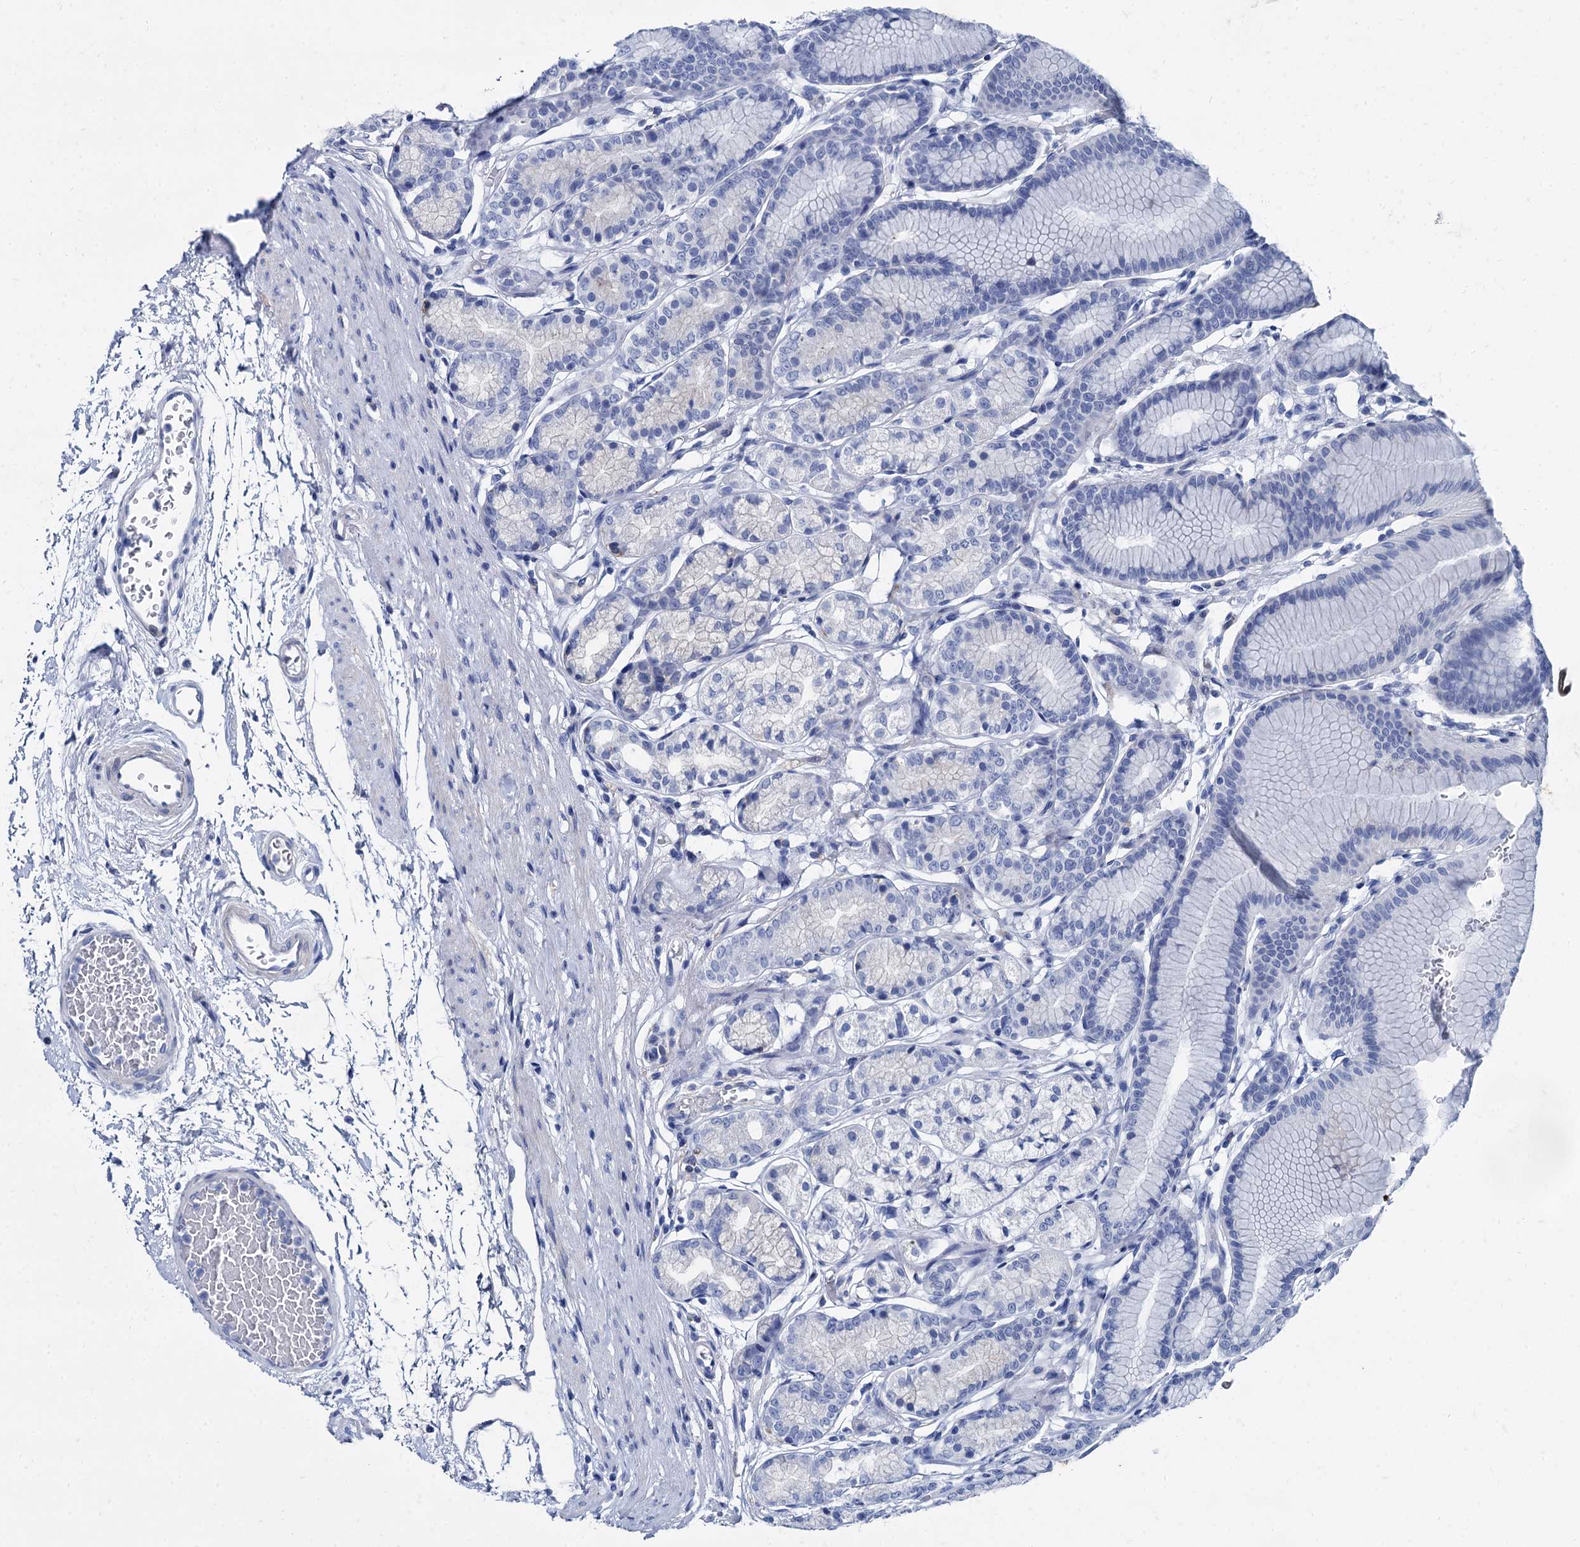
{"staining": {"intensity": "negative", "quantity": "none", "location": "none"}, "tissue": "stomach", "cell_type": "Glandular cells", "image_type": "normal", "snomed": [{"axis": "morphology", "description": "Normal tissue, NOS"}, {"axis": "morphology", "description": "Adenocarcinoma, NOS"}, {"axis": "morphology", "description": "Adenocarcinoma, High grade"}, {"axis": "topography", "description": "Stomach, upper"}, {"axis": "topography", "description": "Stomach"}], "caption": "A high-resolution micrograph shows IHC staining of benign stomach, which reveals no significant expression in glandular cells. The staining was performed using DAB to visualize the protein expression in brown, while the nuclei were stained in blue with hematoxylin (Magnification: 20x).", "gene": "TMEM72", "patient": {"sex": "female", "age": 65}}